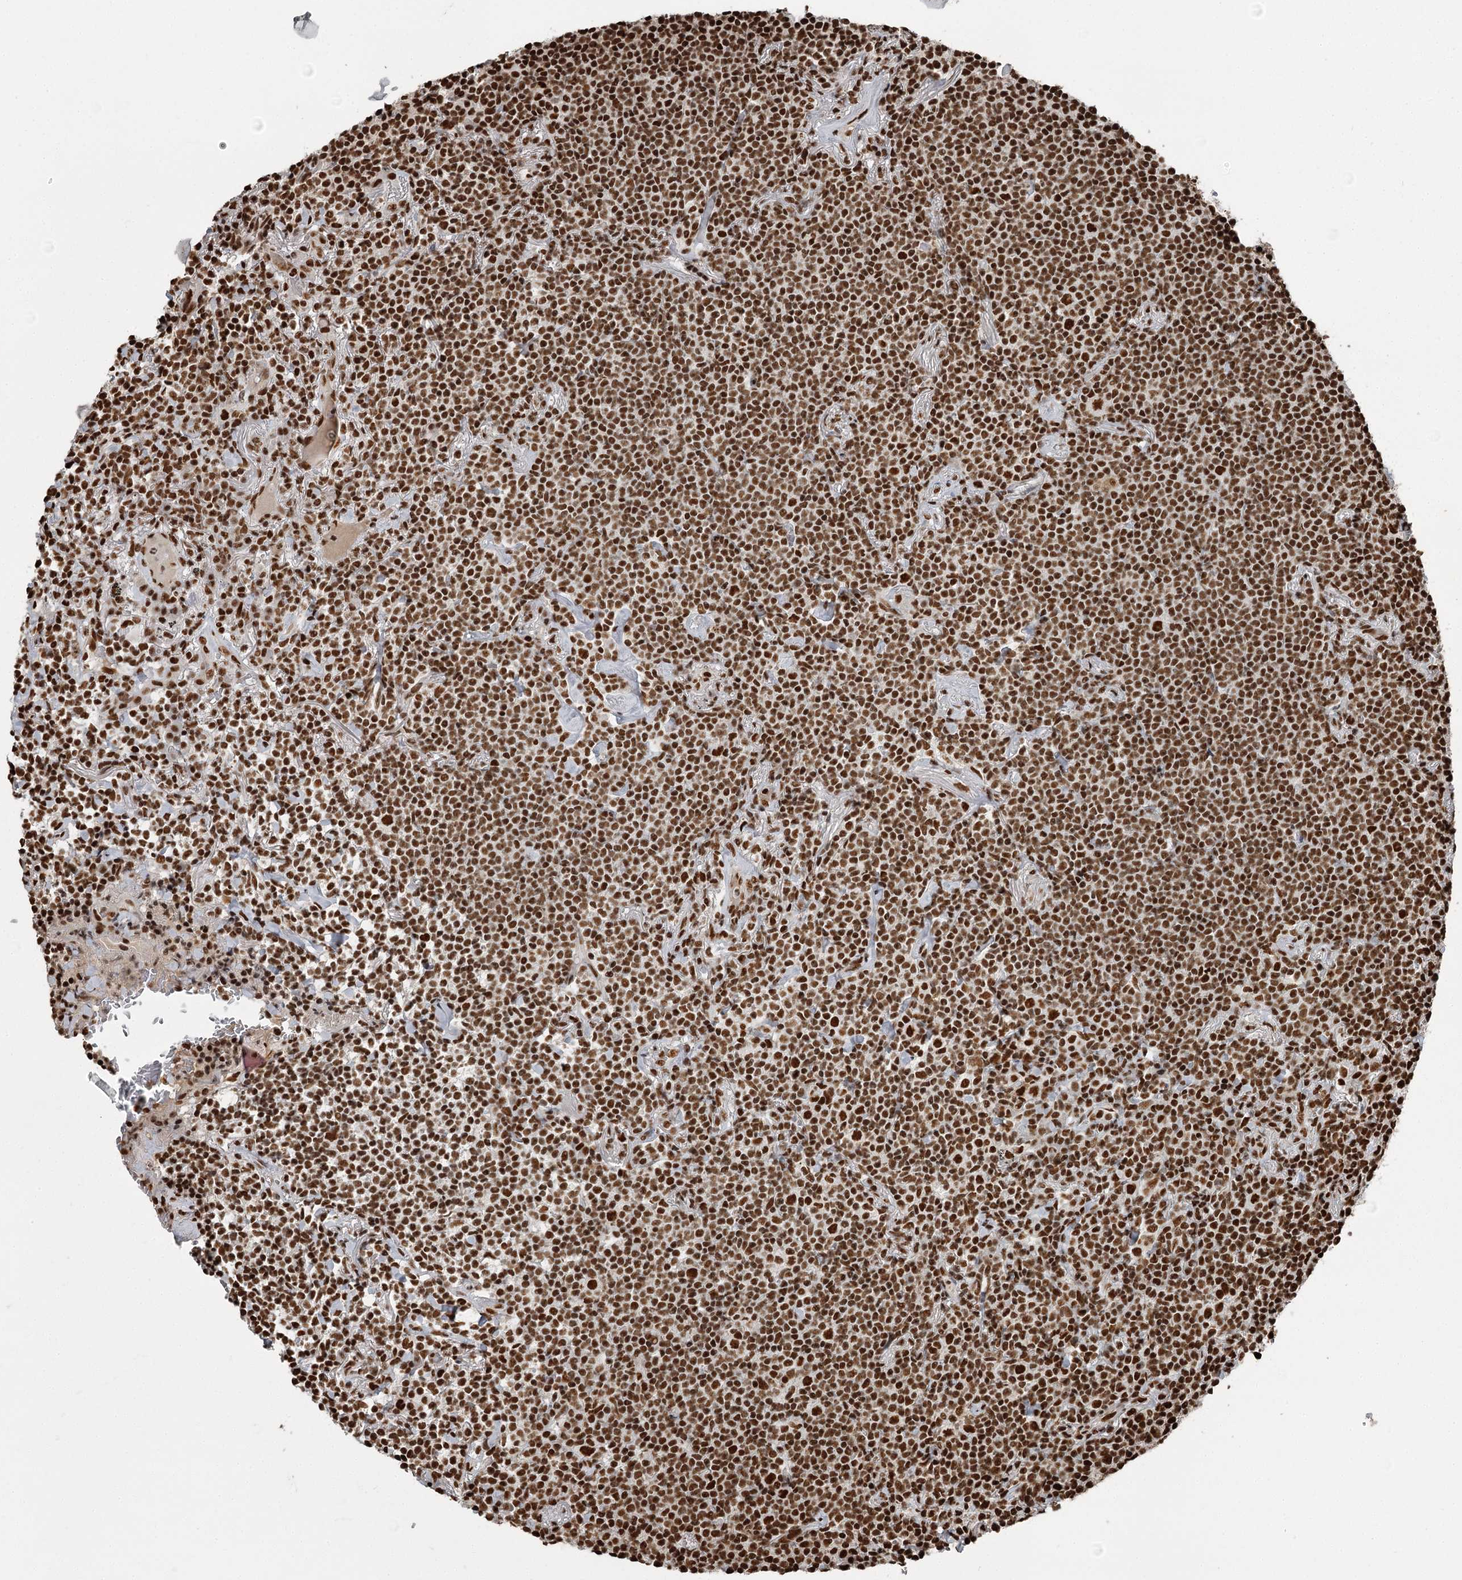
{"staining": {"intensity": "strong", "quantity": ">75%", "location": "nuclear"}, "tissue": "lymphoma", "cell_type": "Tumor cells", "image_type": "cancer", "snomed": [{"axis": "morphology", "description": "Malignant lymphoma, non-Hodgkin's type, Low grade"}, {"axis": "topography", "description": "Lung"}], "caption": "IHC staining of lymphoma, which exhibits high levels of strong nuclear expression in about >75% of tumor cells indicating strong nuclear protein staining. The staining was performed using DAB (3,3'-diaminobenzidine) (brown) for protein detection and nuclei were counterstained in hematoxylin (blue).", "gene": "RBBP7", "patient": {"sex": "female", "age": 71}}